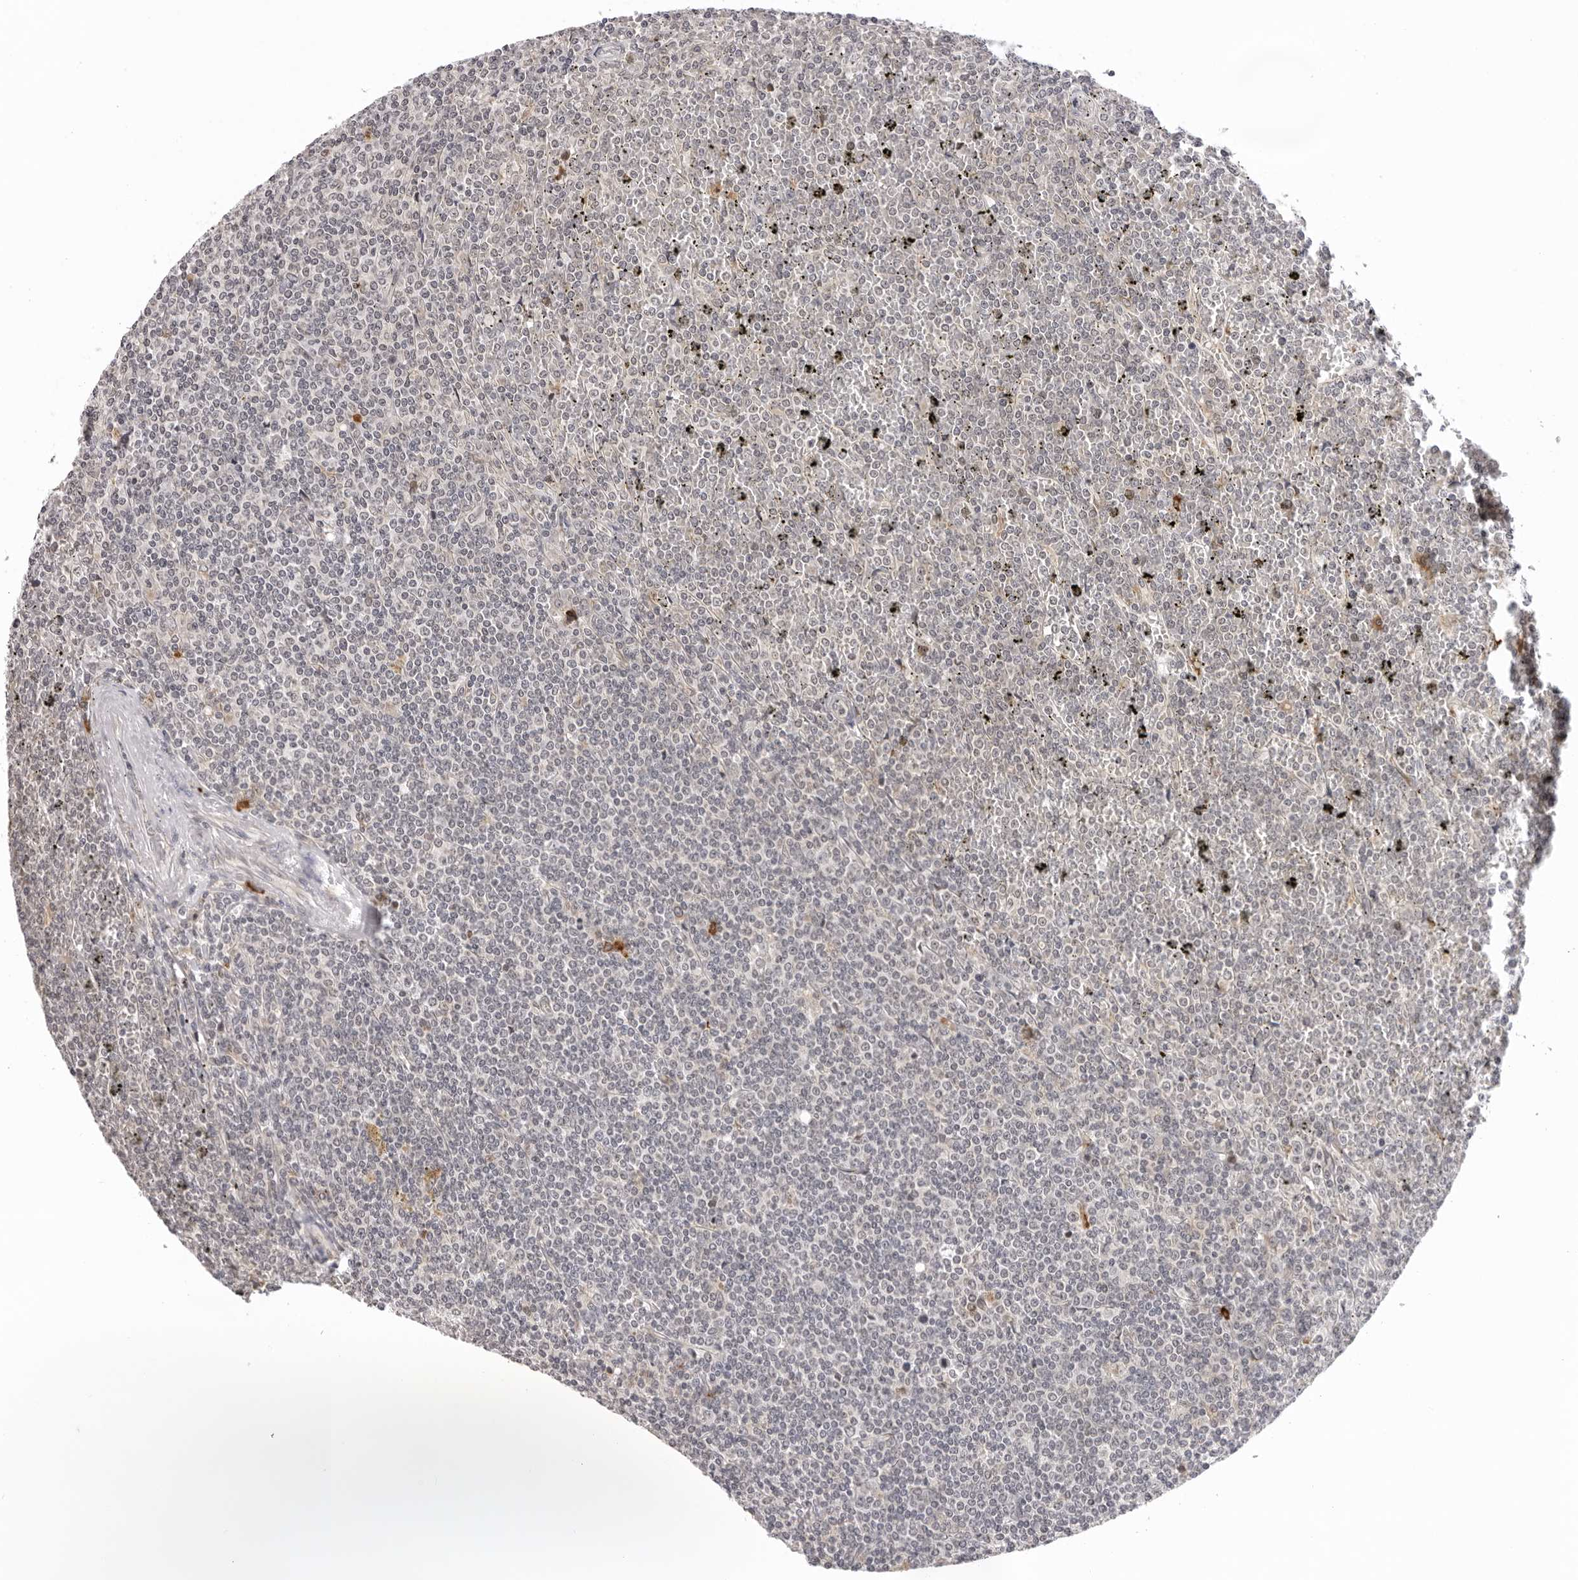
{"staining": {"intensity": "negative", "quantity": "none", "location": "none"}, "tissue": "lymphoma", "cell_type": "Tumor cells", "image_type": "cancer", "snomed": [{"axis": "morphology", "description": "Malignant lymphoma, non-Hodgkin's type, Low grade"}, {"axis": "topography", "description": "Spleen"}], "caption": "Immunohistochemistry (IHC) of lymphoma shows no expression in tumor cells. (DAB IHC visualized using brightfield microscopy, high magnification).", "gene": "IL17RA", "patient": {"sex": "female", "age": 19}}